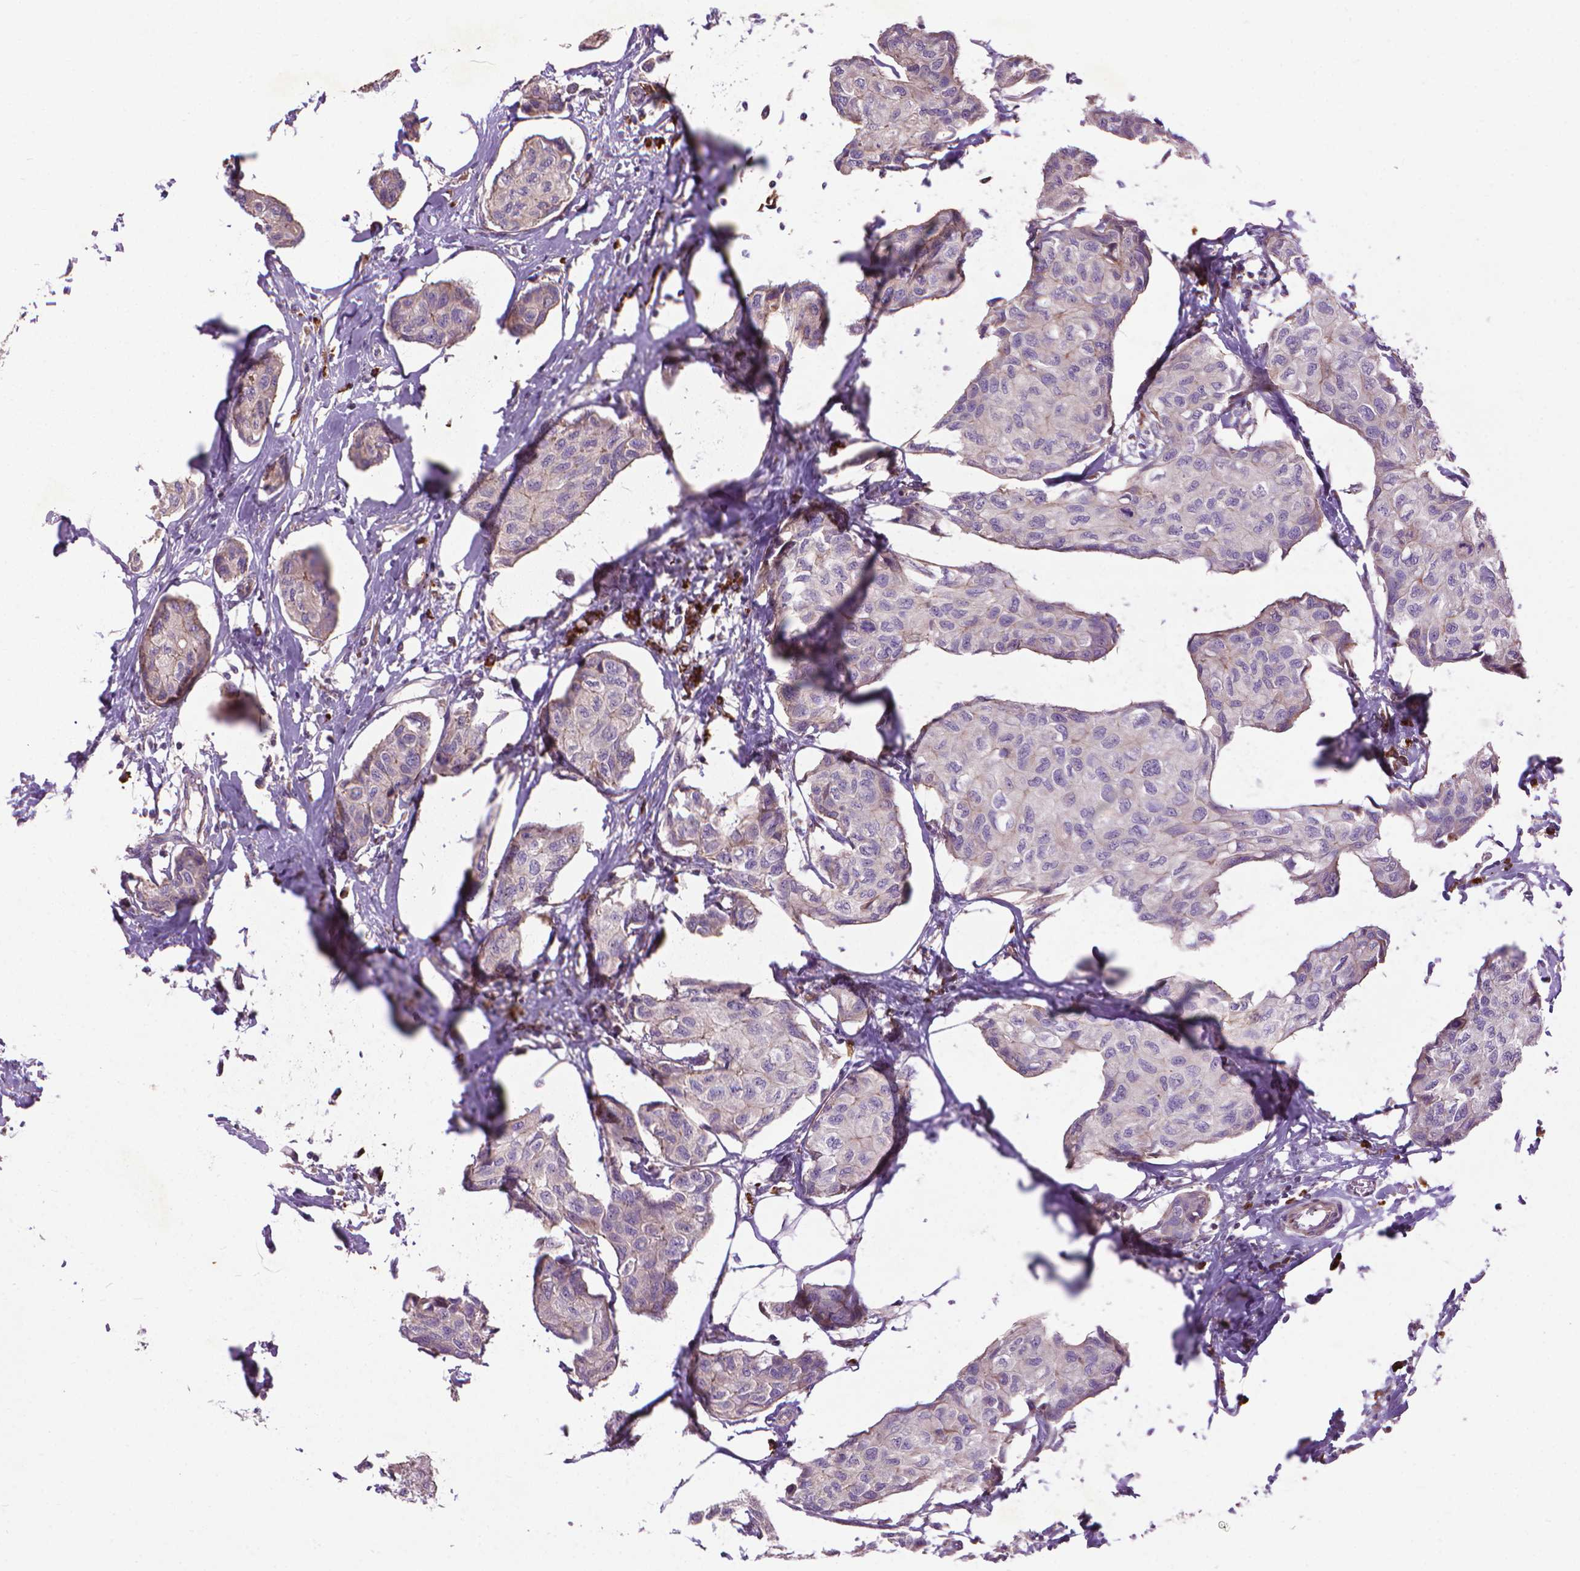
{"staining": {"intensity": "negative", "quantity": "none", "location": "none"}, "tissue": "breast cancer", "cell_type": "Tumor cells", "image_type": "cancer", "snomed": [{"axis": "morphology", "description": "Duct carcinoma"}, {"axis": "topography", "description": "Breast"}], "caption": "Image shows no significant protein expression in tumor cells of breast cancer (invasive ductal carcinoma). The staining was performed using DAB to visualize the protein expression in brown, while the nuclei were stained in blue with hematoxylin (Magnification: 20x).", "gene": "MYH14", "patient": {"sex": "female", "age": 80}}